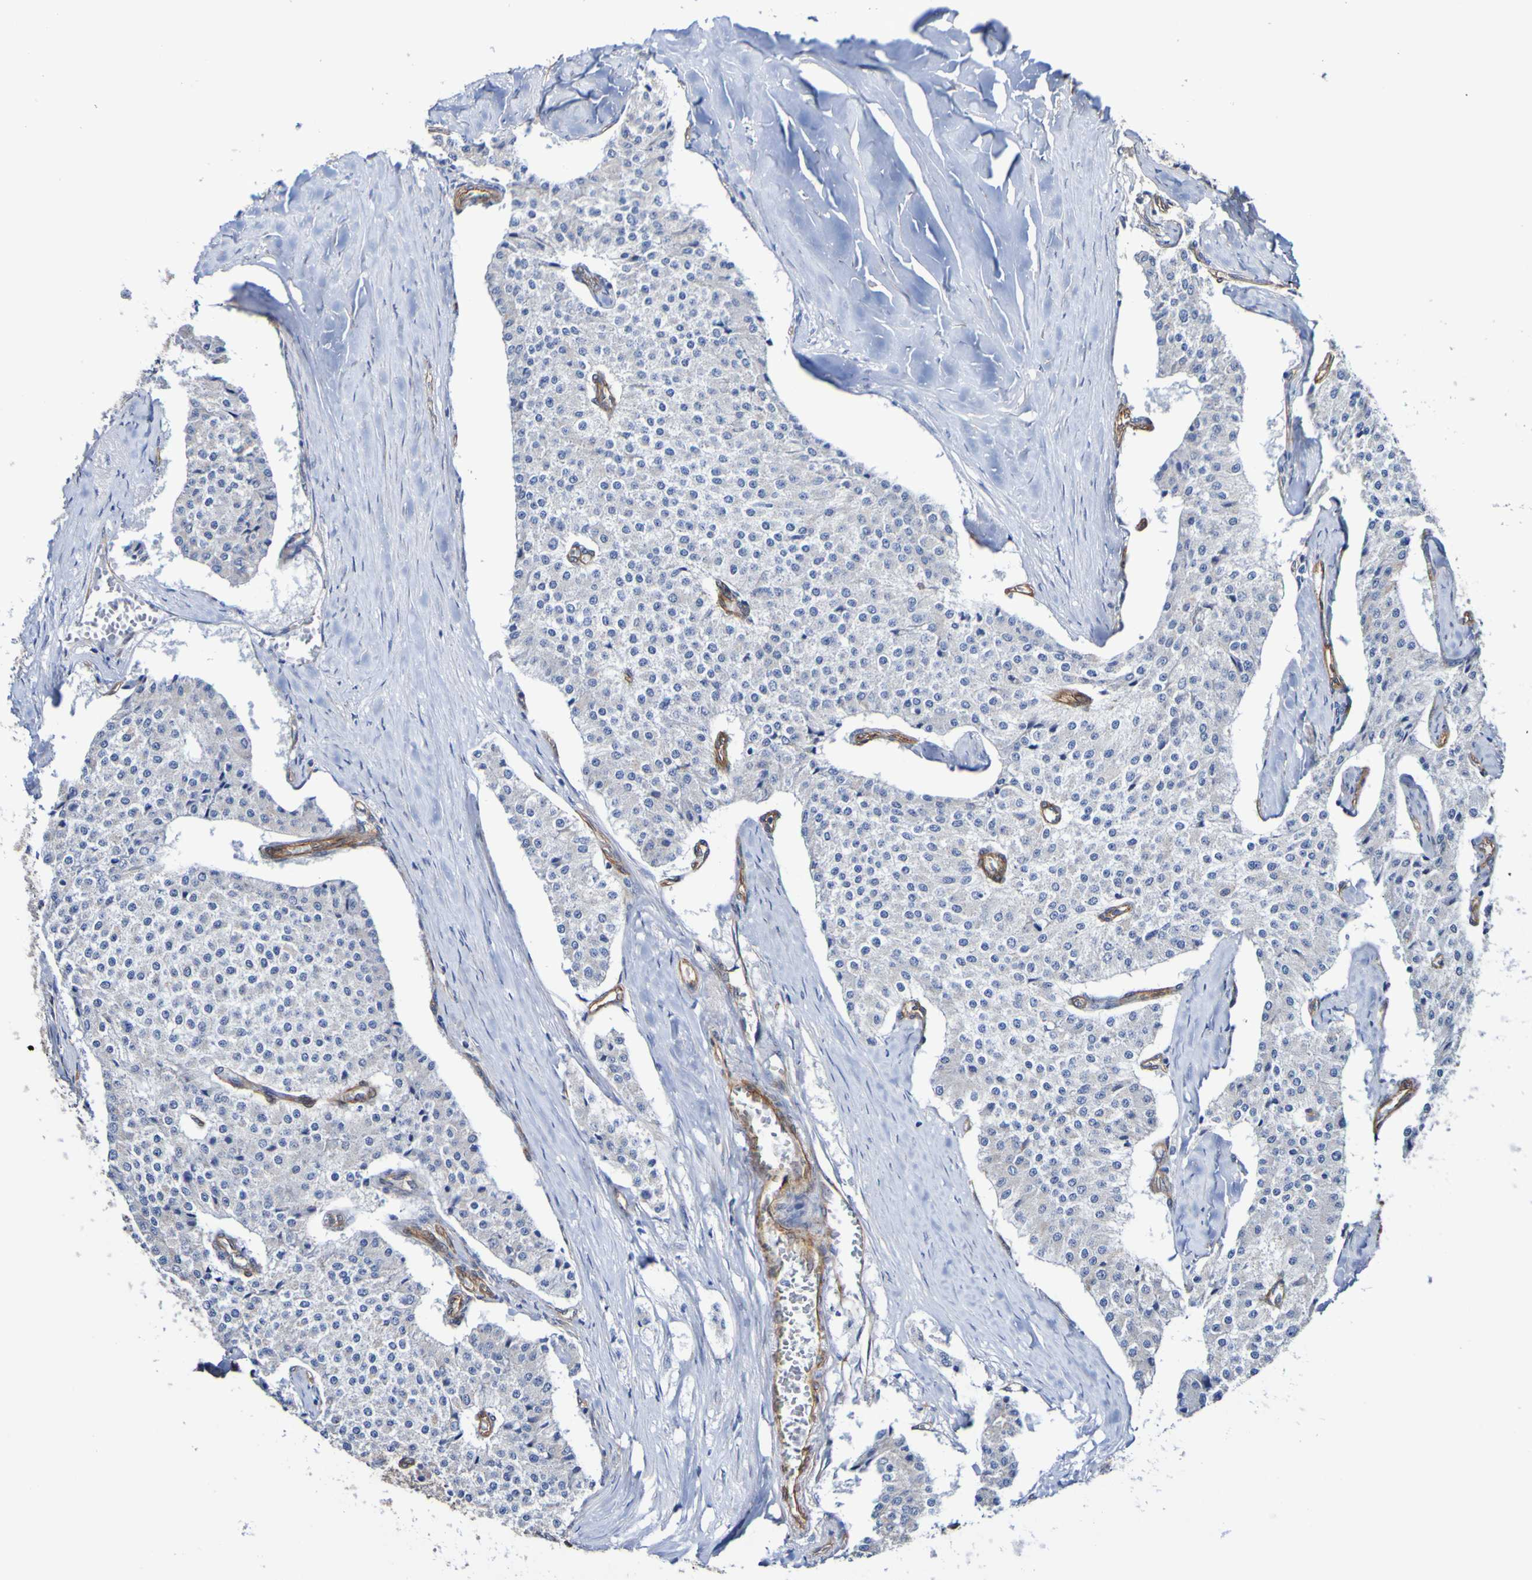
{"staining": {"intensity": "negative", "quantity": "none", "location": "none"}, "tissue": "carcinoid", "cell_type": "Tumor cells", "image_type": "cancer", "snomed": [{"axis": "morphology", "description": "Carcinoid, malignant, NOS"}, {"axis": "topography", "description": "Colon"}], "caption": "Image shows no significant protein staining in tumor cells of carcinoid (malignant). (Brightfield microscopy of DAB (3,3'-diaminobenzidine) immunohistochemistry at high magnification).", "gene": "ELMOD3", "patient": {"sex": "female", "age": 52}}